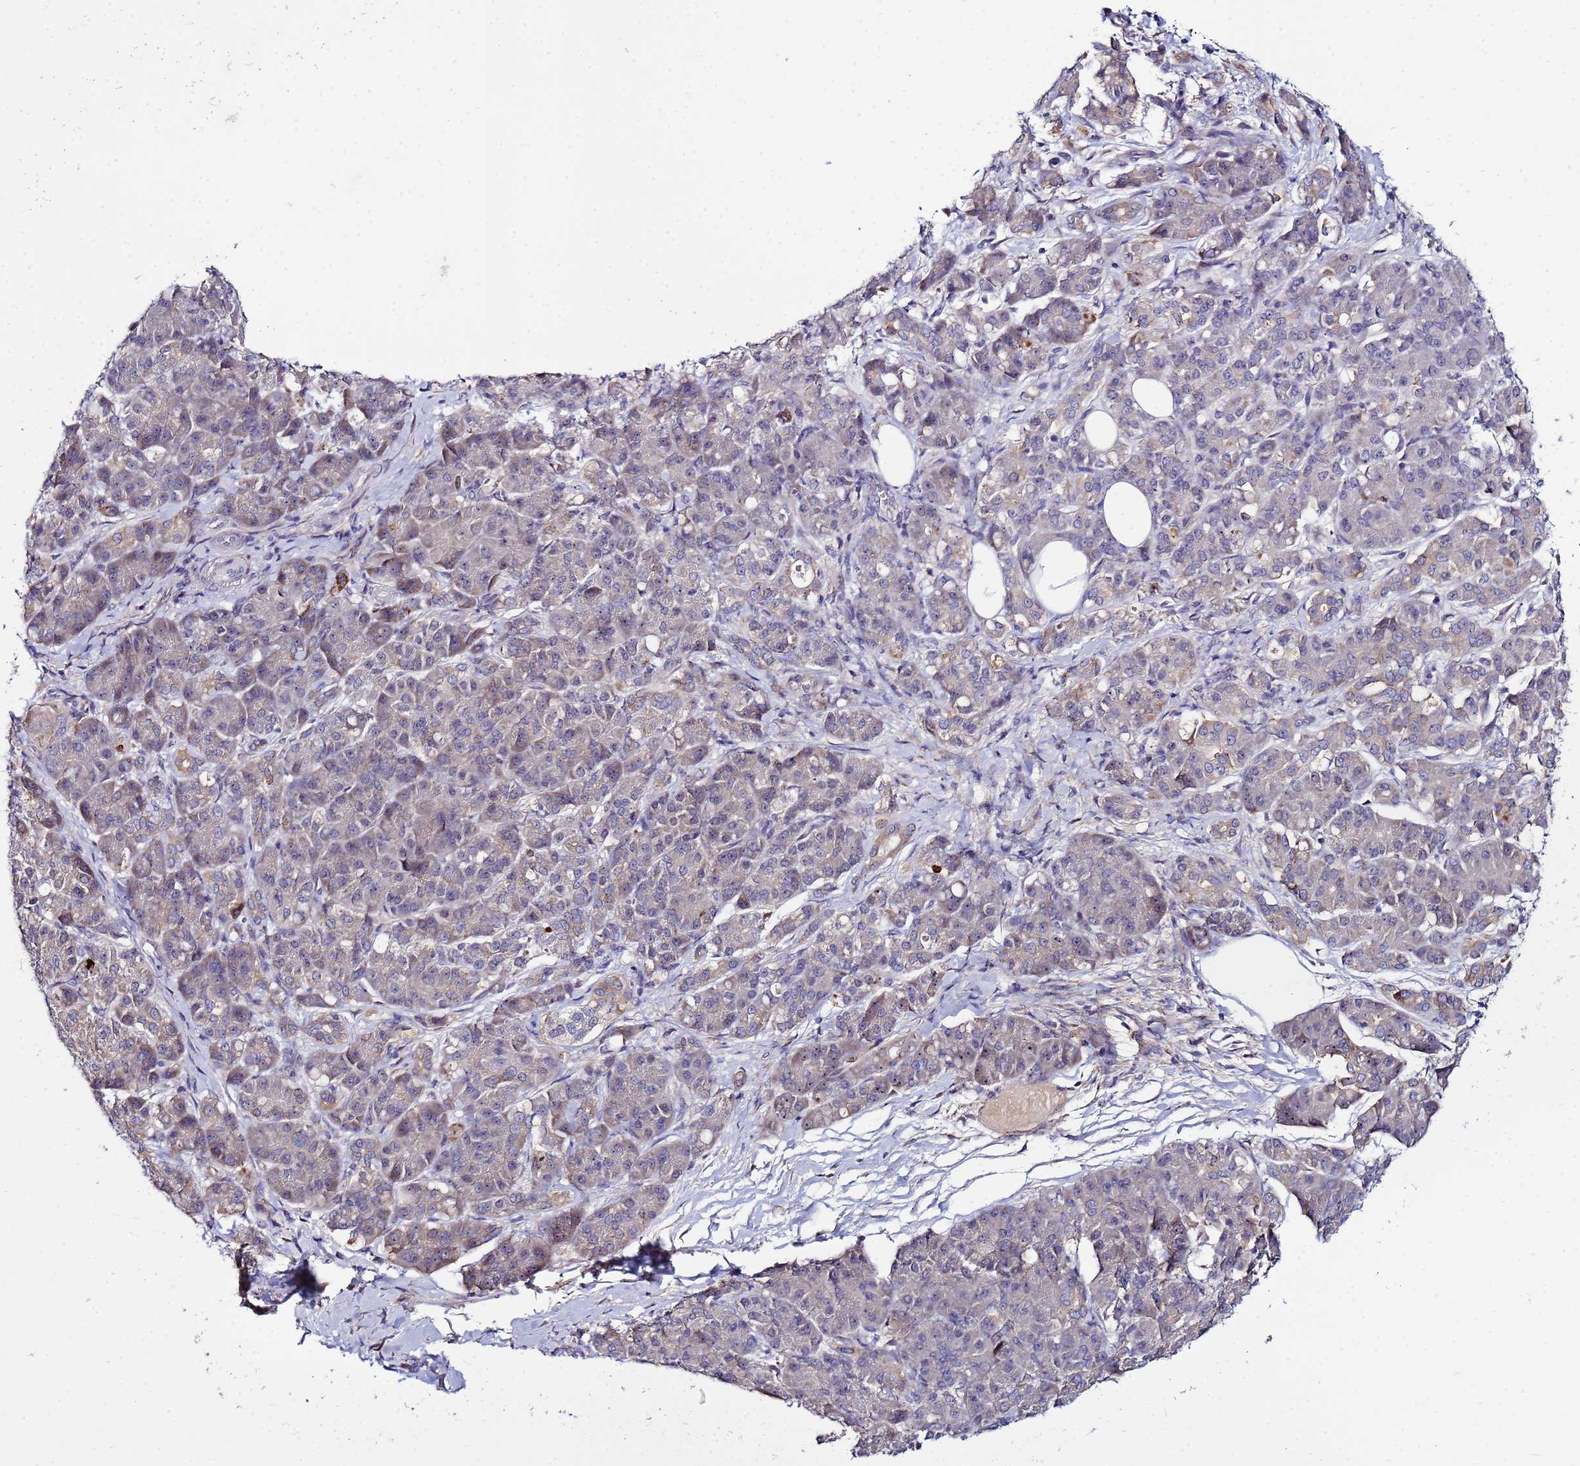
{"staining": {"intensity": "negative", "quantity": "none", "location": "none"}, "tissue": "pancreatic cancer", "cell_type": "Tumor cells", "image_type": "cancer", "snomed": [{"axis": "morphology", "description": "Adenocarcinoma, NOS"}, {"axis": "topography", "description": "Pancreas"}], "caption": "Tumor cells show no significant protein expression in adenocarcinoma (pancreatic). The staining is performed using DAB (3,3'-diaminobenzidine) brown chromogen with nuclei counter-stained in using hematoxylin.", "gene": "NOL8", "patient": {"sex": "male", "age": 57}}